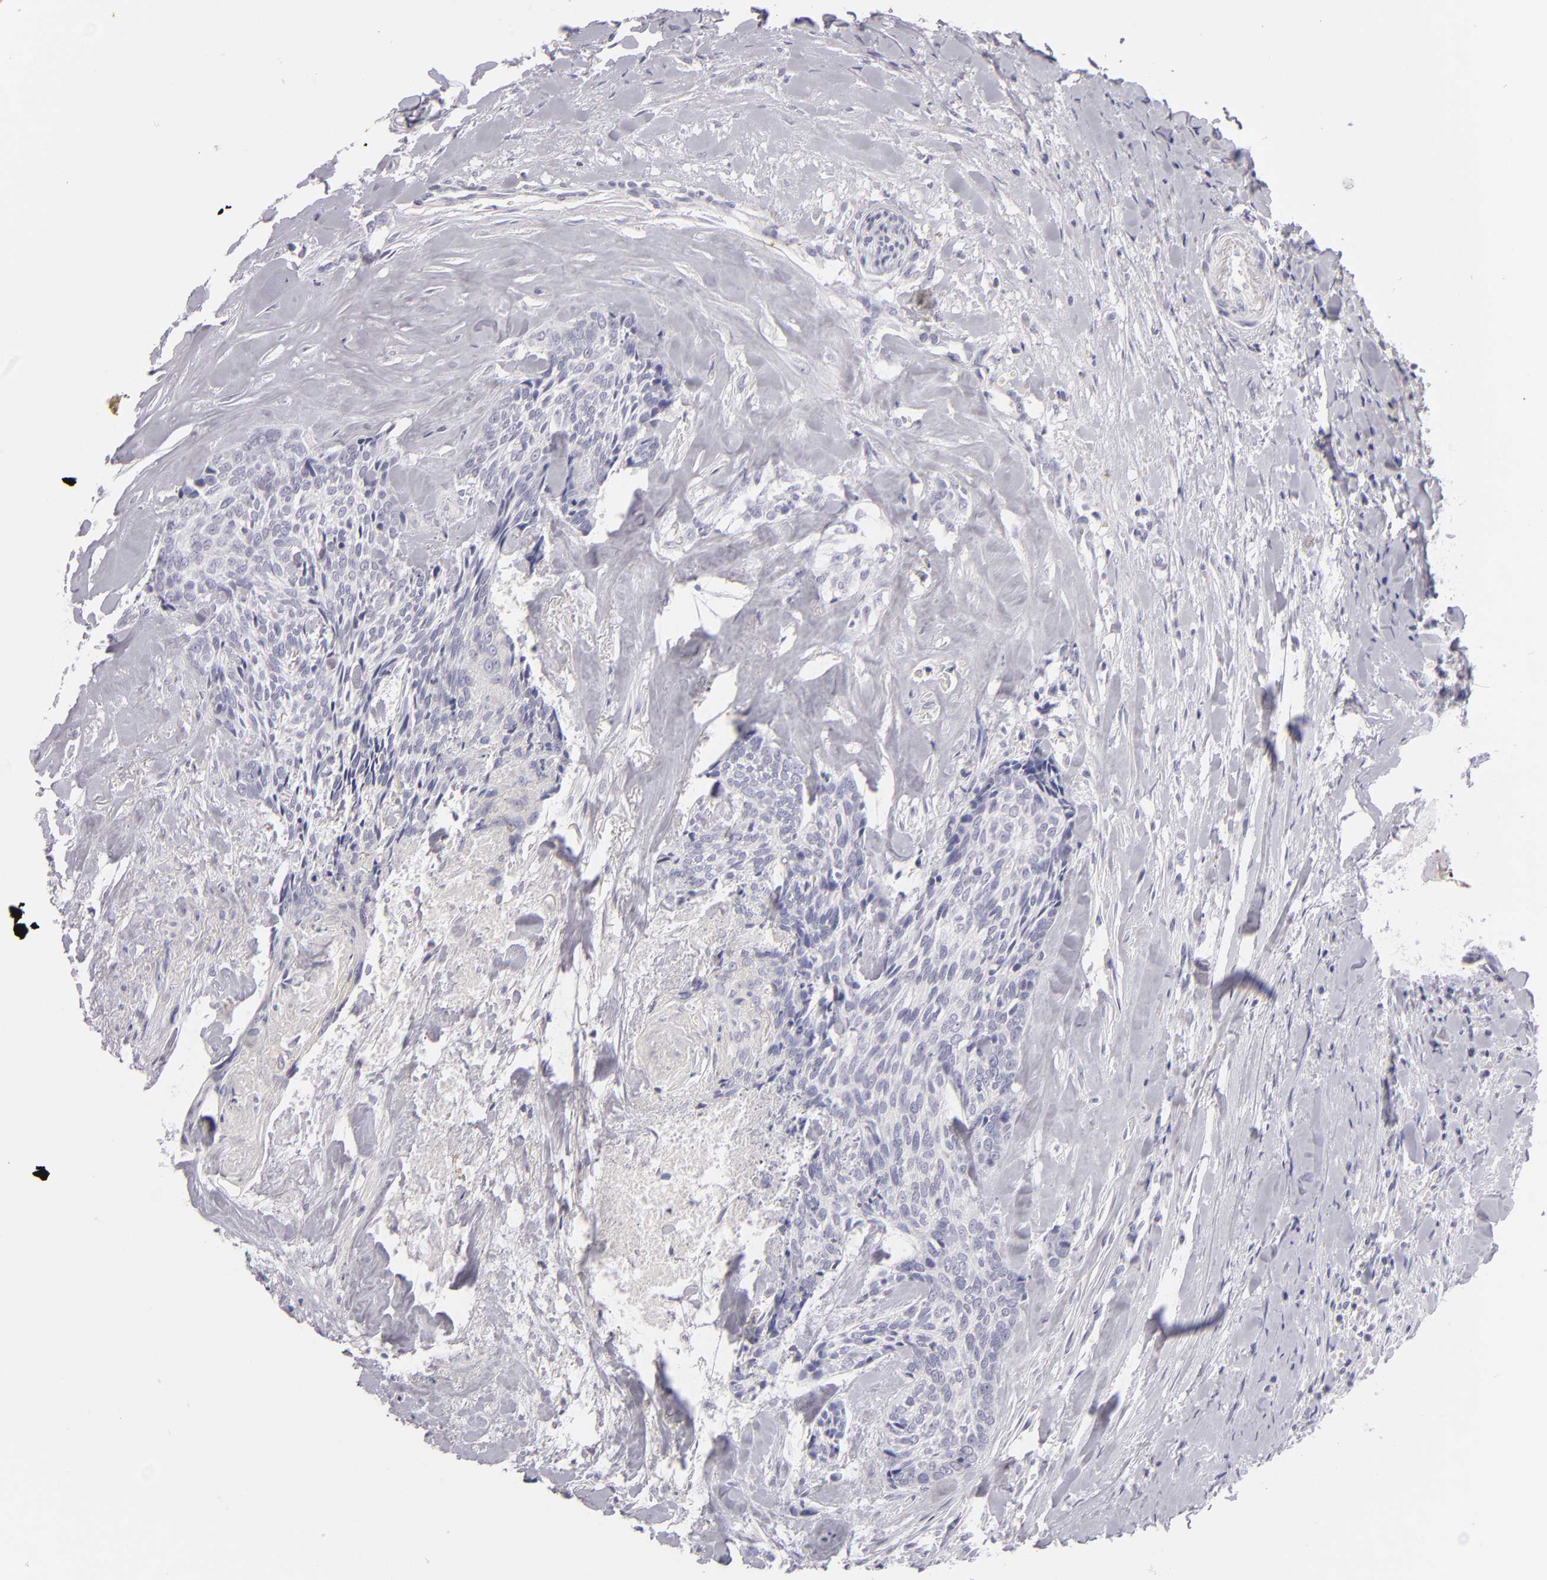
{"staining": {"intensity": "negative", "quantity": "none", "location": "none"}, "tissue": "head and neck cancer", "cell_type": "Tumor cells", "image_type": "cancer", "snomed": [{"axis": "morphology", "description": "Squamous cell carcinoma, NOS"}, {"axis": "topography", "description": "Salivary gland"}, {"axis": "topography", "description": "Head-Neck"}], "caption": "Head and neck cancer stained for a protein using IHC shows no positivity tumor cells.", "gene": "TNNC1", "patient": {"sex": "male", "age": 70}}